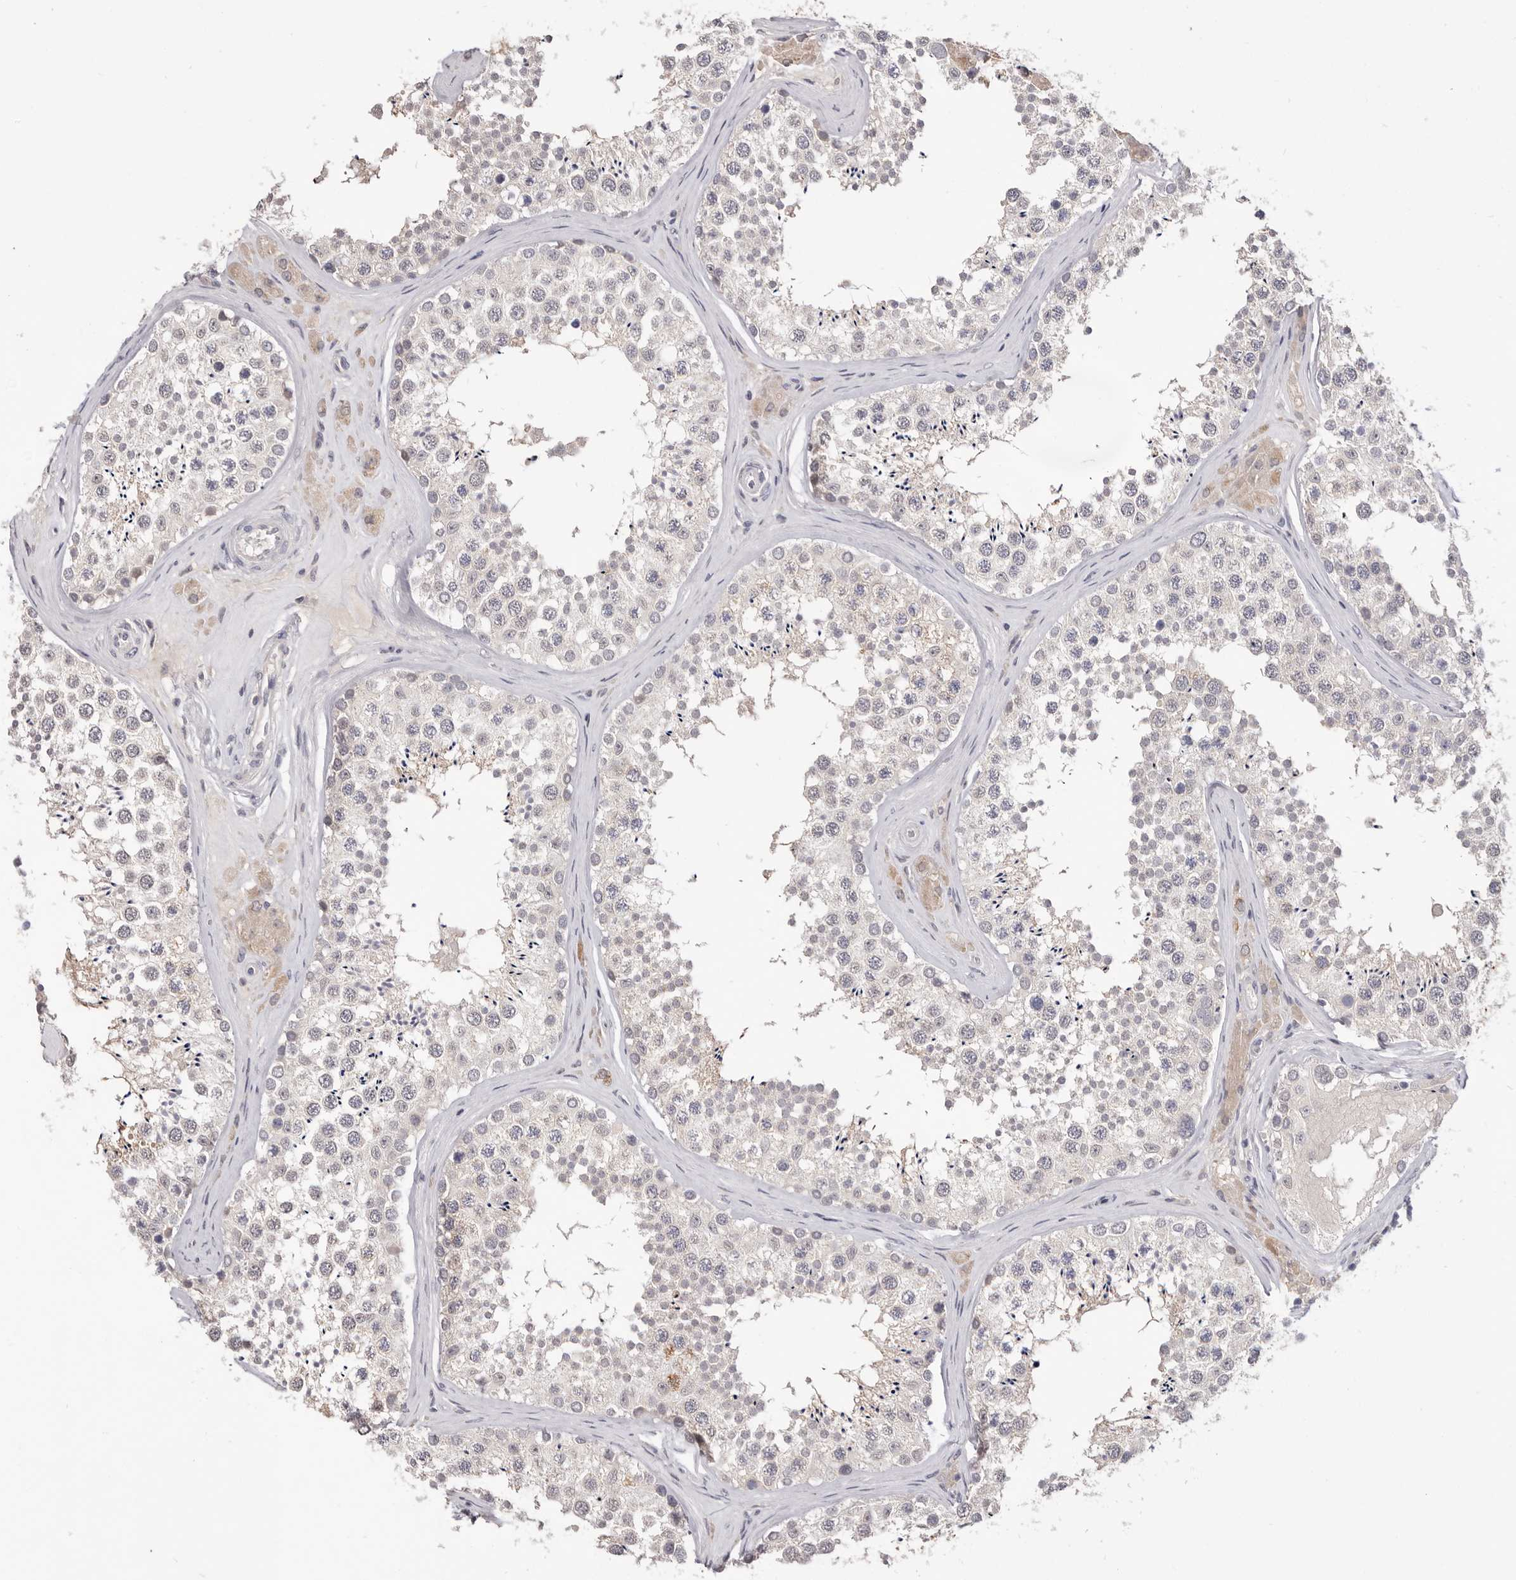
{"staining": {"intensity": "weak", "quantity": "25%-75%", "location": "cytoplasmic/membranous"}, "tissue": "testis", "cell_type": "Cells in seminiferous ducts", "image_type": "normal", "snomed": [{"axis": "morphology", "description": "Normal tissue, NOS"}, {"axis": "topography", "description": "Testis"}], "caption": "Immunohistochemical staining of unremarkable human testis reveals weak cytoplasmic/membranous protein expression in about 25%-75% of cells in seminiferous ducts. The staining is performed using DAB (3,3'-diaminobenzidine) brown chromogen to label protein expression. The nuclei are counter-stained blue using hematoxylin.", "gene": "DOP1A", "patient": {"sex": "male", "age": 46}}